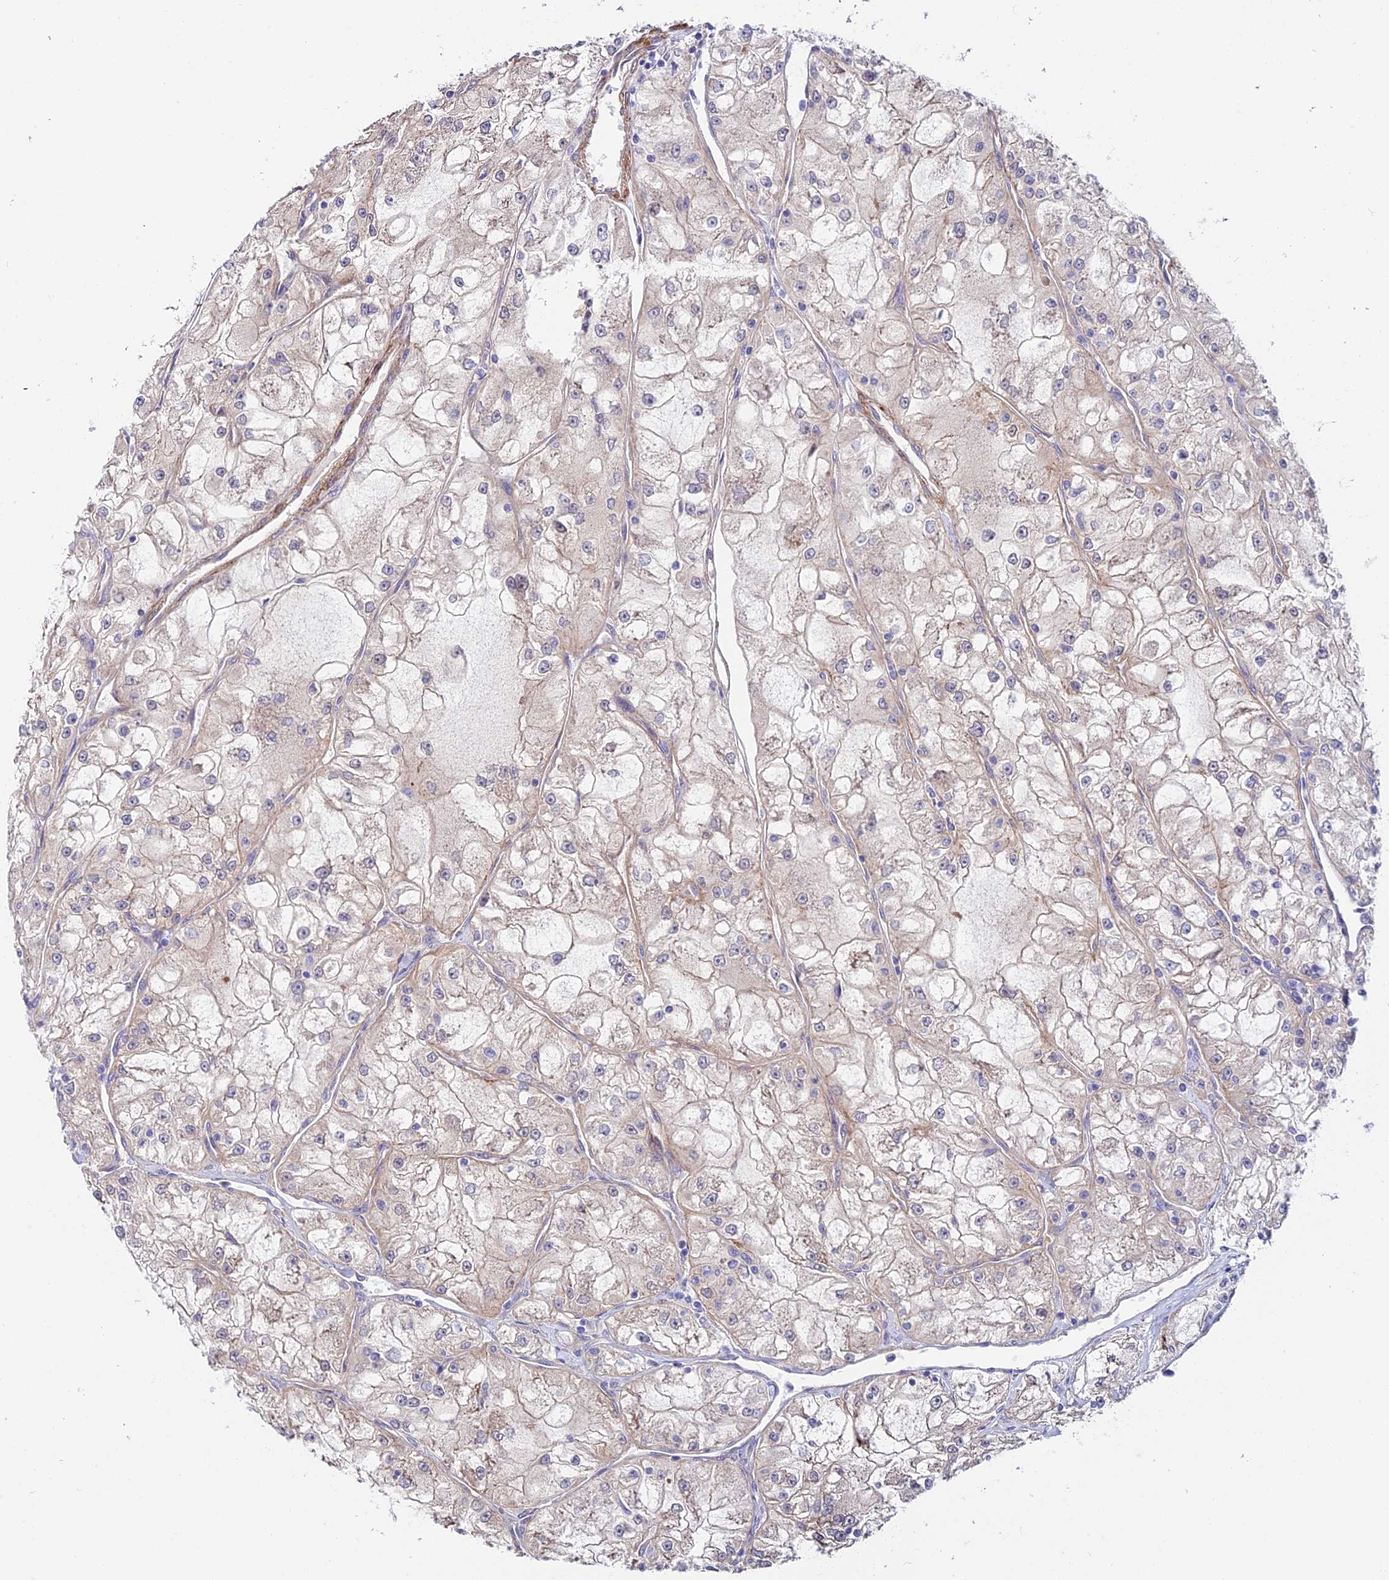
{"staining": {"intensity": "negative", "quantity": "none", "location": "none"}, "tissue": "renal cancer", "cell_type": "Tumor cells", "image_type": "cancer", "snomed": [{"axis": "morphology", "description": "Adenocarcinoma, NOS"}, {"axis": "topography", "description": "Kidney"}], "caption": "This is an immunohistochemistry histopathology image of human renal cancer. There is no staining in tumor cells.", "gene": "ANKRD50", "patient": {"sex": "female", "age": 72}}